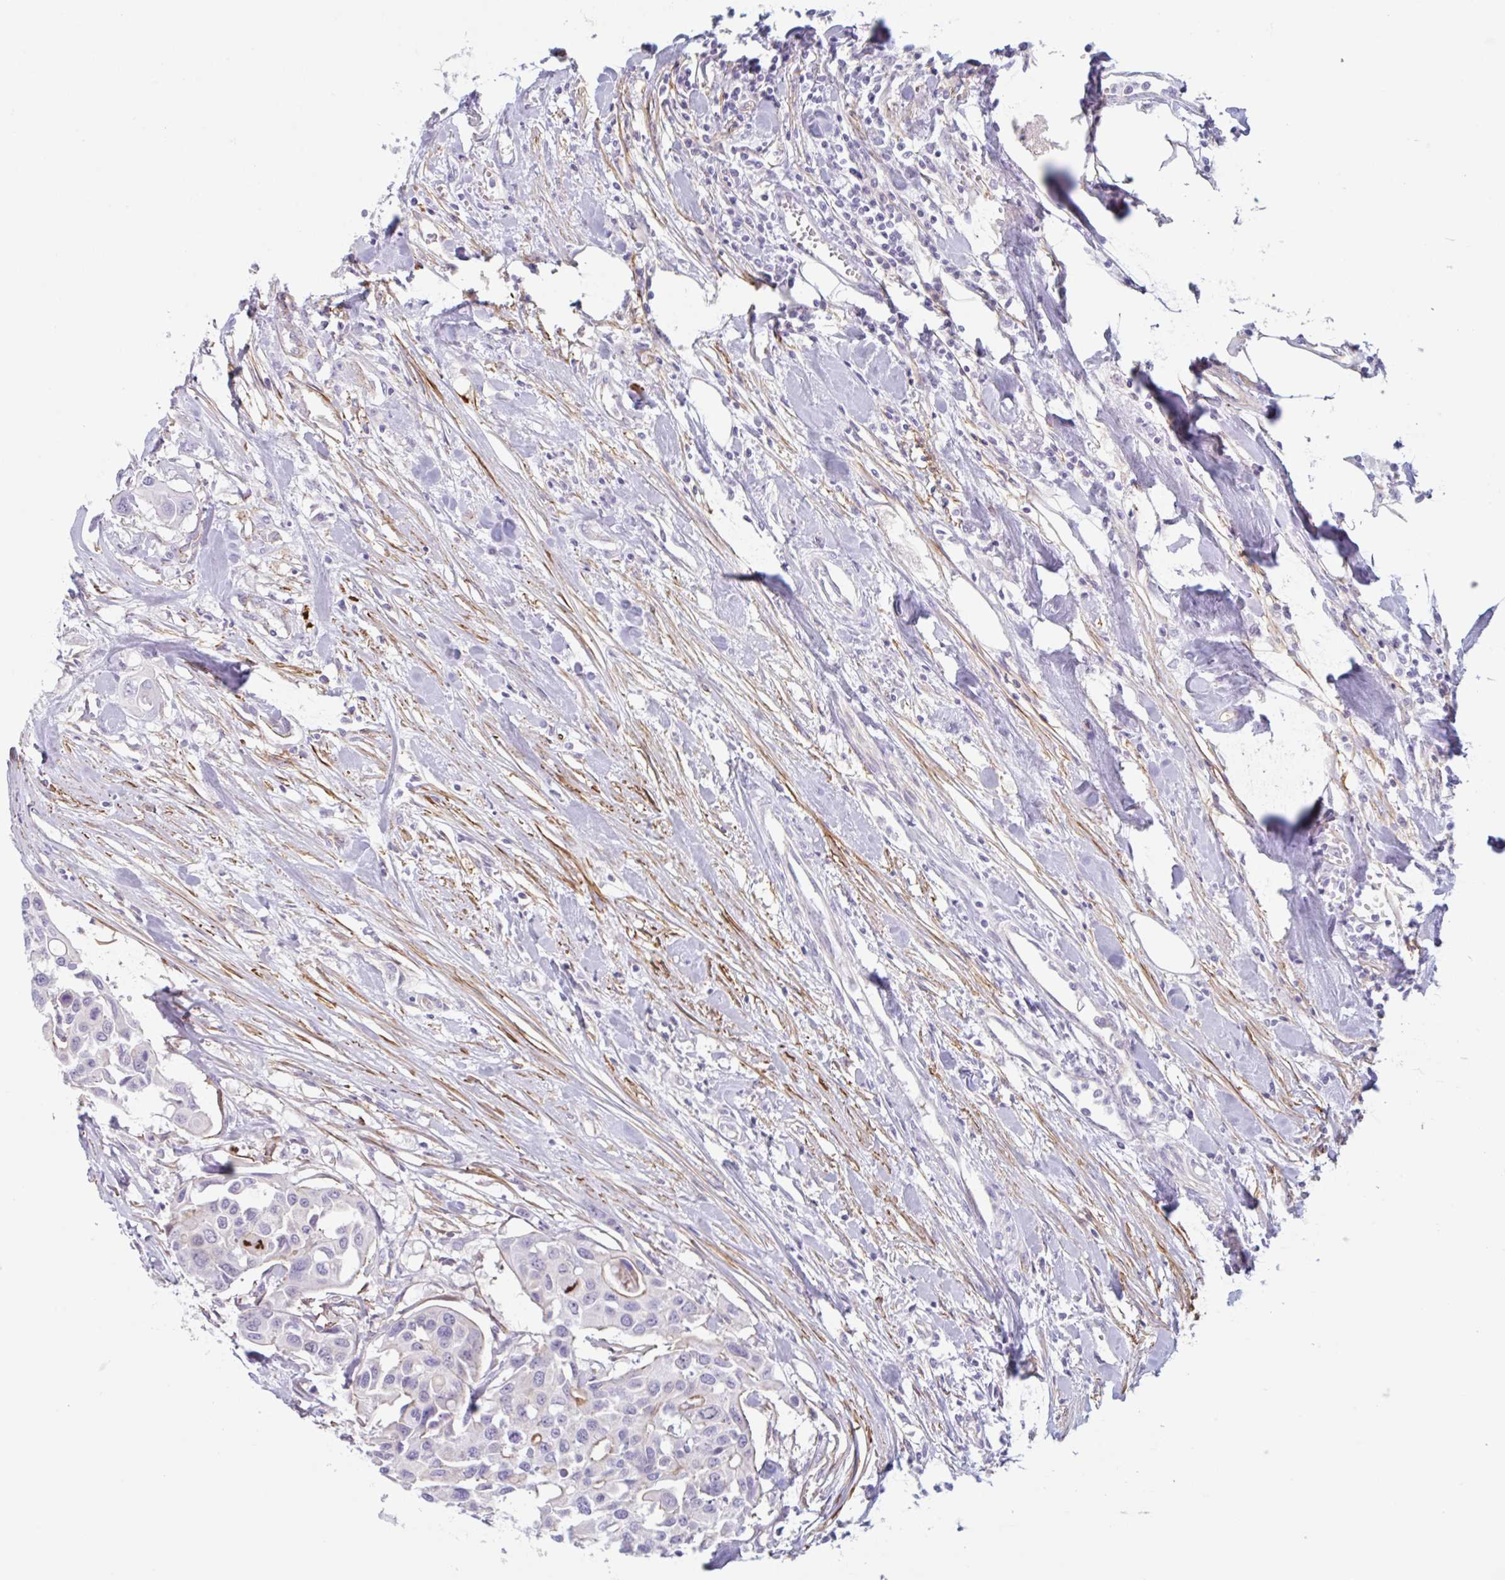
{"staining": {"intensity": "negative", "quantity": "none", "location": "none"}, "tissue": "colorectal cancer", "cell_type": "Tumor cells", "image_type": "cancer", "snomed": [{"axis": "morphology", "description": "Adenocarcinoma, NOS"}, {"axis": "topography", "description": "Colon"}], "caption": "Colorectal cancer (adenocarcinoma) stained for a protein using IHC displays no positivity tumor cells.", "gene": "MYH10", "patient": {"sex": "male", "age": 77}}